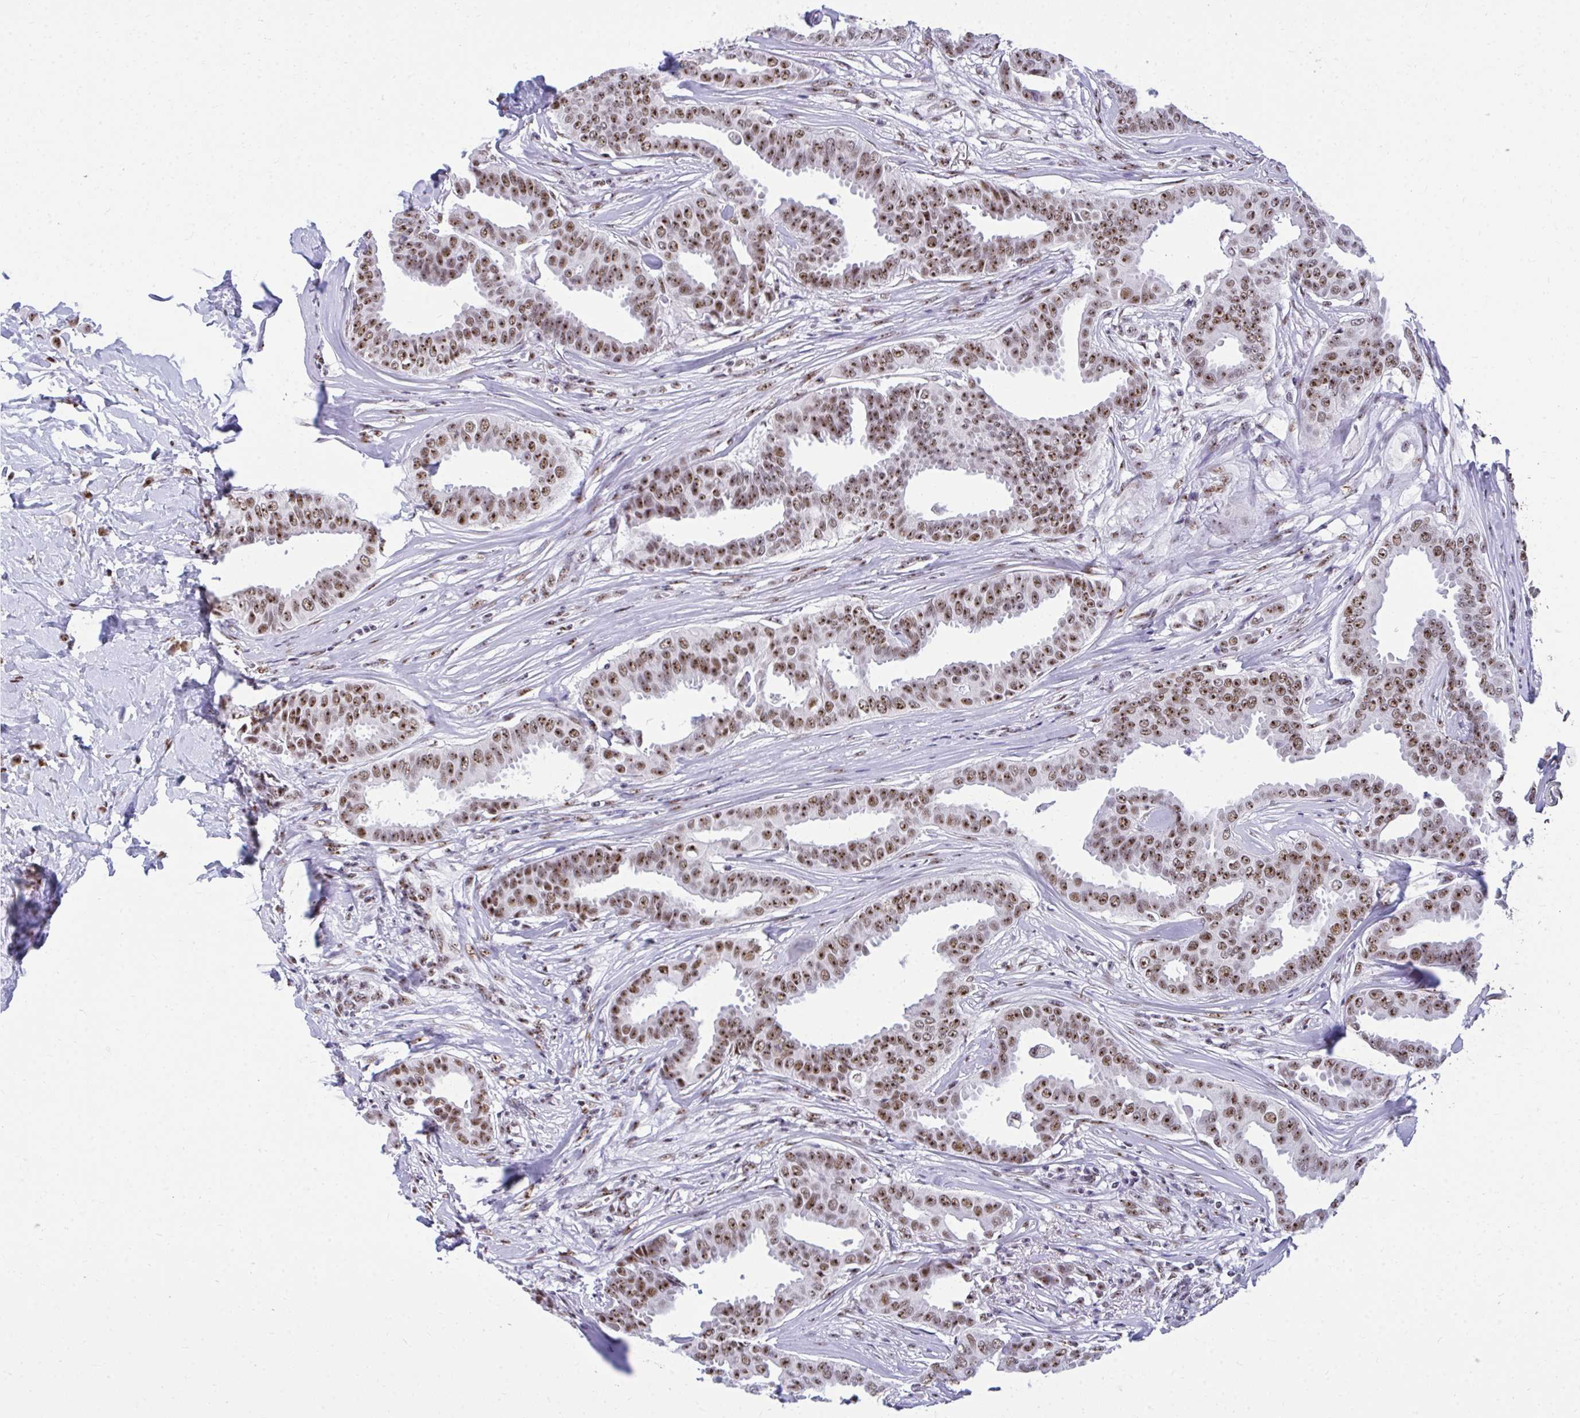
{"staining": {"intensity": "moderate", "quantity": ">75%", "location": "nuclear"}, "tissue": "breast cancer", "cell_type": "Tumor cells", "image_type": "cancer", "snomed": [{"axis": "morphology", "description": "Duct carcinoma"}, {"axis": "topography", "description": "Breast"}], "caption": "Immunohistochemical staining of human breast cancer (intraductal carcinoma) shows medium levels of moderate nuclear positivity in approximately >75% of tumor cells.", "gene": "PELP1", "patient": {"sex": "female", "age": 45}}